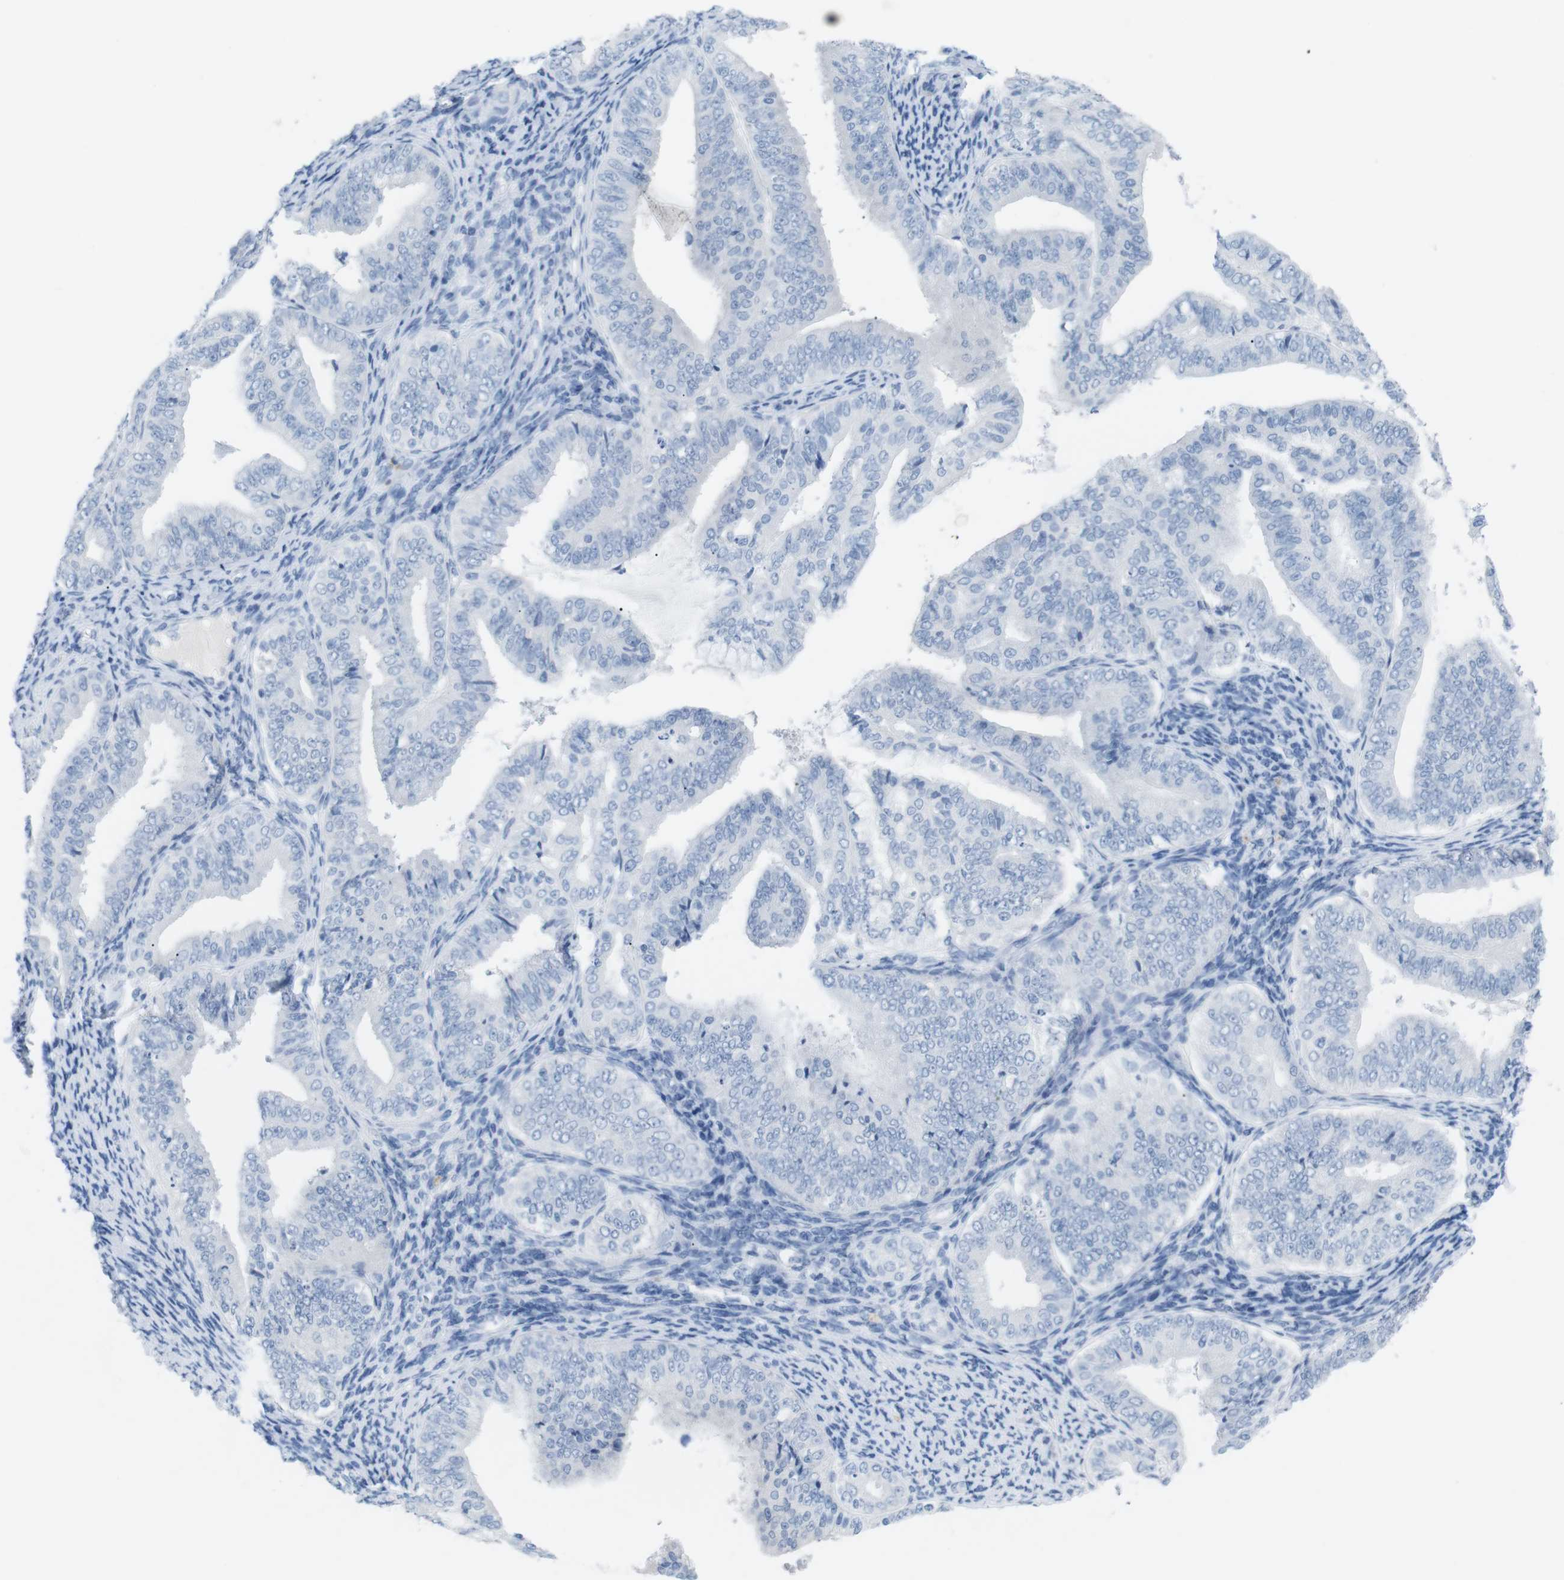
{"staining": {"intensity": "negative", "quantity": "none", "location": "none"}, "tissue": "endometrial cancer", "cell_type": "Tumor cells", "image_type": "cancer", "snomed": [{"axis": "morphology", "description": "Adenocarcinoma, NOS"}, {"axis": "topography", "description": "Endometrium"}], "caption": "Histopathology image shows no significant protein expression in tumor cells of adenocarcinoma (endometrial). (Immunohistochemistry, brightfield microscopy, high magnification).", "gene": "HBG2", "patient": {"sex": "female", "age": 63}}